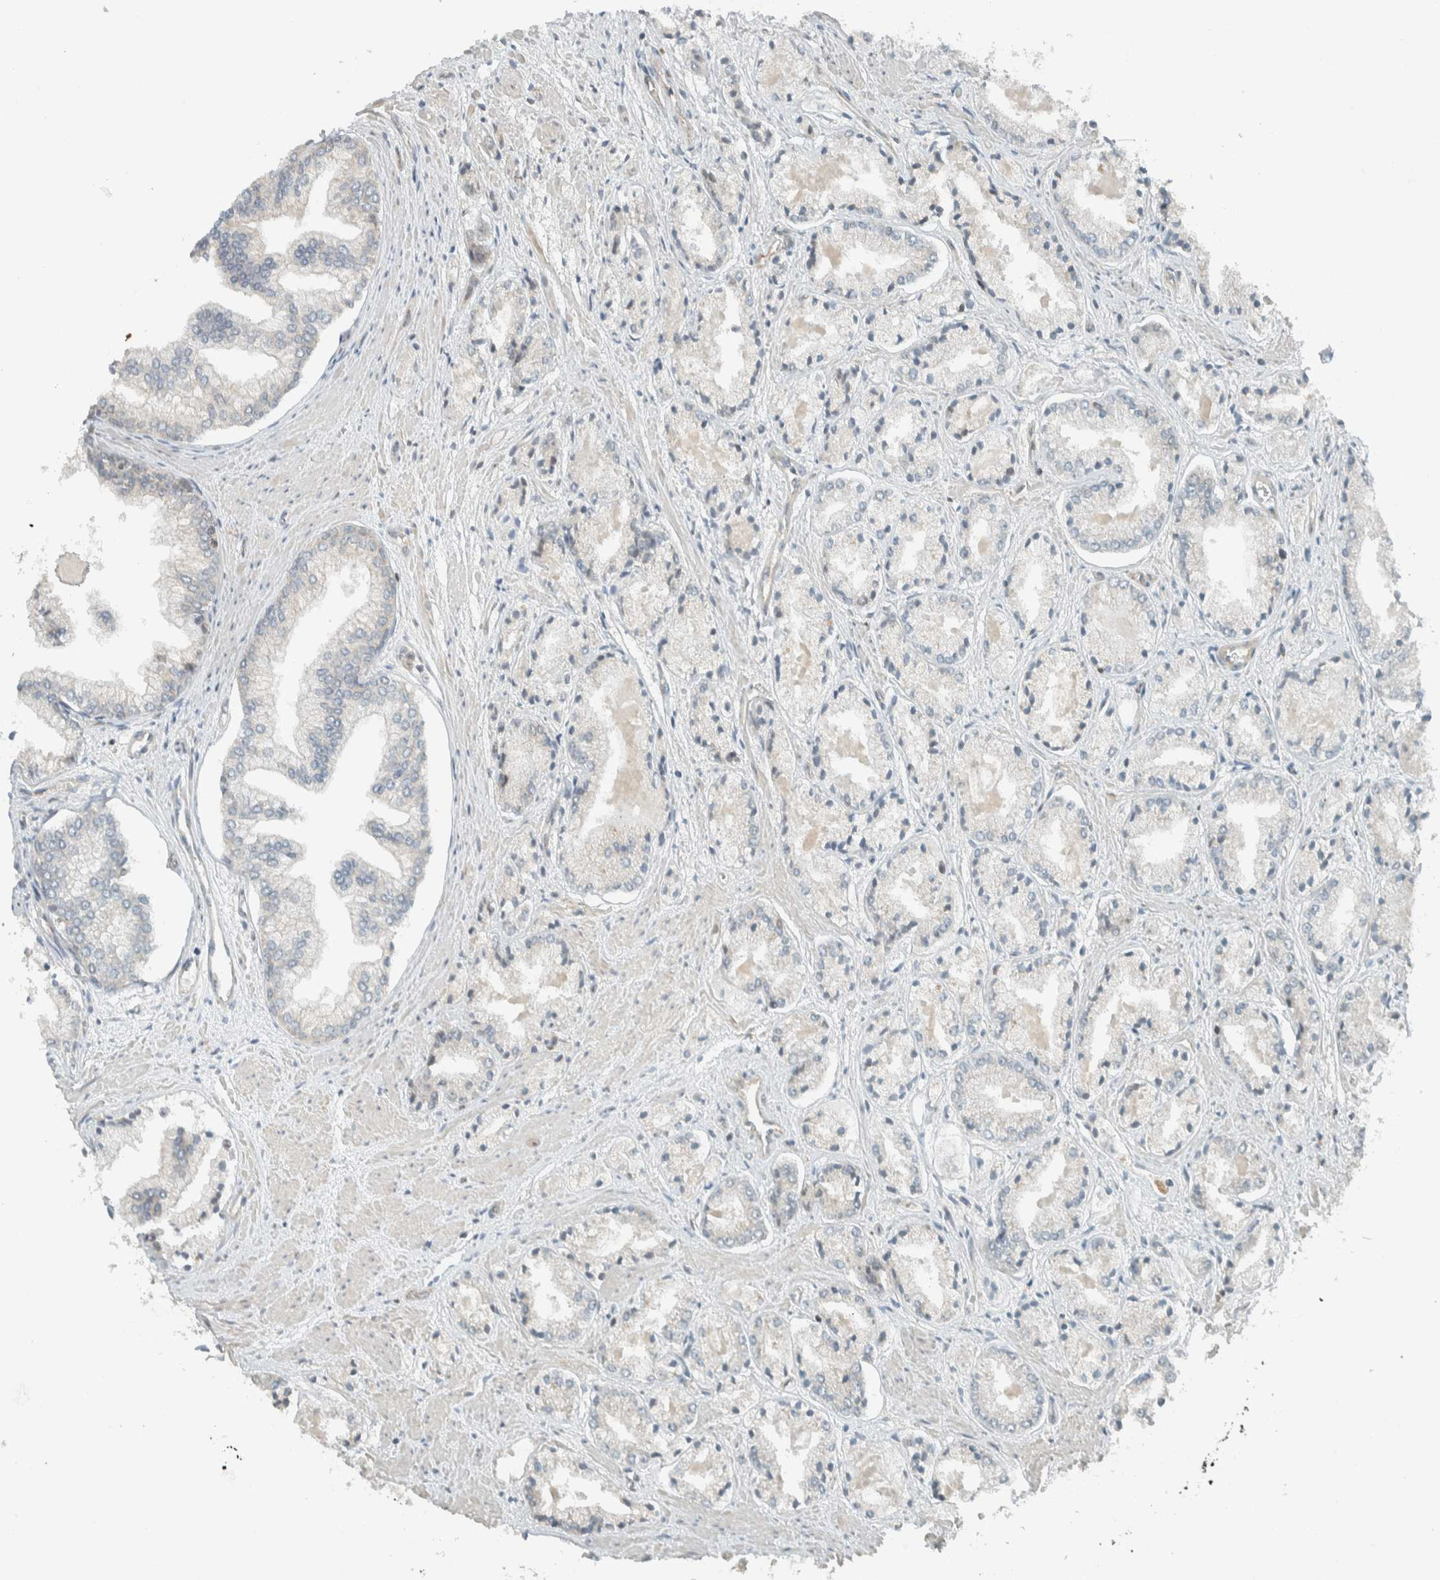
{"staining": {"intensity": "negative", "quantity": "none", "location": "none"}, "tissue": "prostate cancer", "cell_type": "Tumor cells", "image_type": "cancer", "snomed": [{"axis": "morphology", "description": "Adenocarcinoma, Low grade"}, {"axis": "topography", "description": "Prostate"}], "caption": "This is an immunohistochemistry micrograph of prostate cancer. There is no expression in tumor cells.", "gene": "SEL1L", "patient": {"sex": "male", "age": 52}}